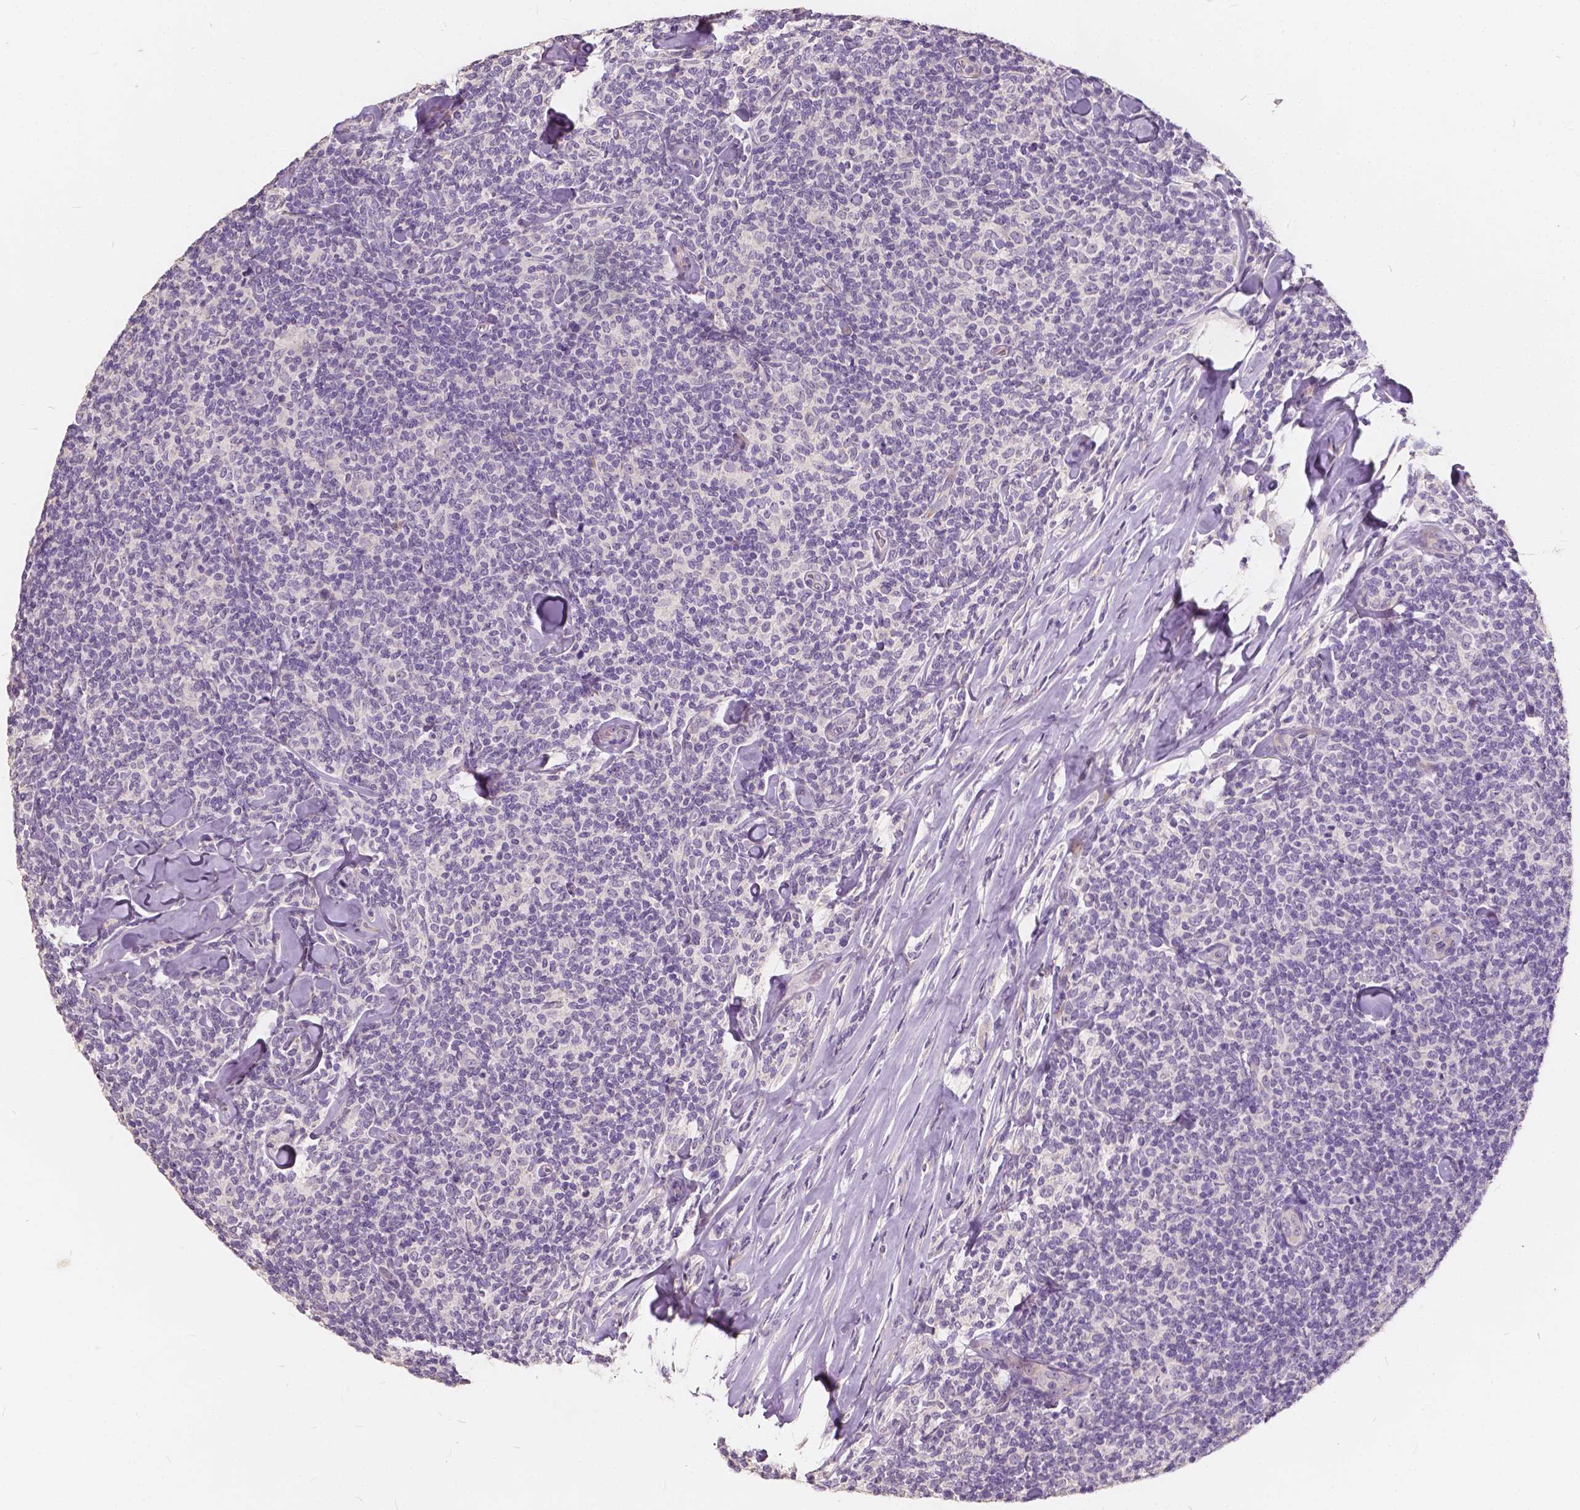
{"staining": {"intensity": "negative", "quantity": "none", "location": "none"}, "tissue": "lymphoma", "cell_type": "Tumor cells", "image_type": "cancer", "snomed": [{"axis": "morphology", "description": "Malignant lymphoma, non-Hodgkin's type, Low grade"}, {"axis": "topography", "description": "Lymph node"}], "caption": "Immunohistochemical staining of low-grade malignant lymphoma, non-Hodgkin's type displays no significant positivity in tumor cells.", "gene": "SLC7A8", "patient": {"sex": "female", "age": 56}}